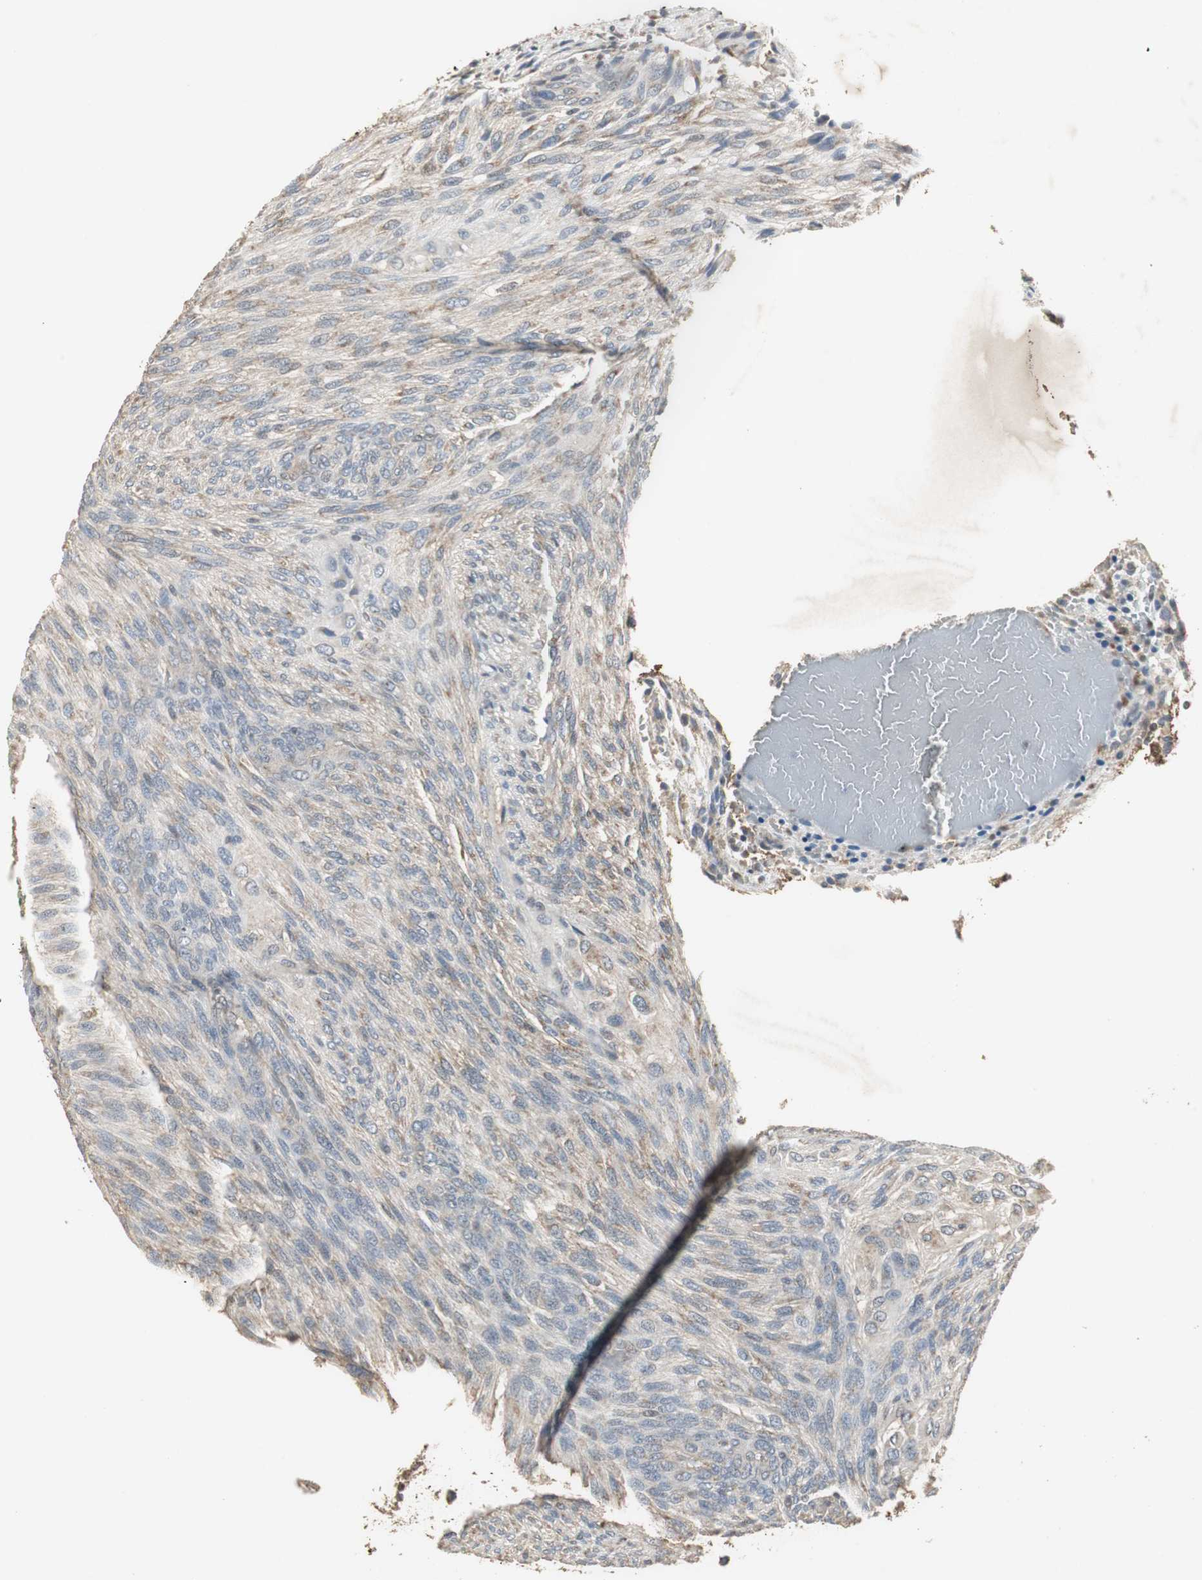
{"staining": {"intensity": "weak", "quantity": ">75%", "location": "cytoplasmic/membranous"}, "tissue": "glioma", "cell_type": "Tumor cells", "image_type": "cancer", "snomed": [{"axis": "morphology", "description": "Glioma, malignant, High grade"}, {"axis": "topography", "description": "Cerebral cortex"}], "caption": "A high-resolution micrograph shows immunohistochemistry (IHC) staining of malignant high-grade glioma, which shows weak cytoplasmic/membranous positivity in approximately >75% of tumor cells.", "gene": "JTB", "patient": {"sex": "female", "age": 55}}